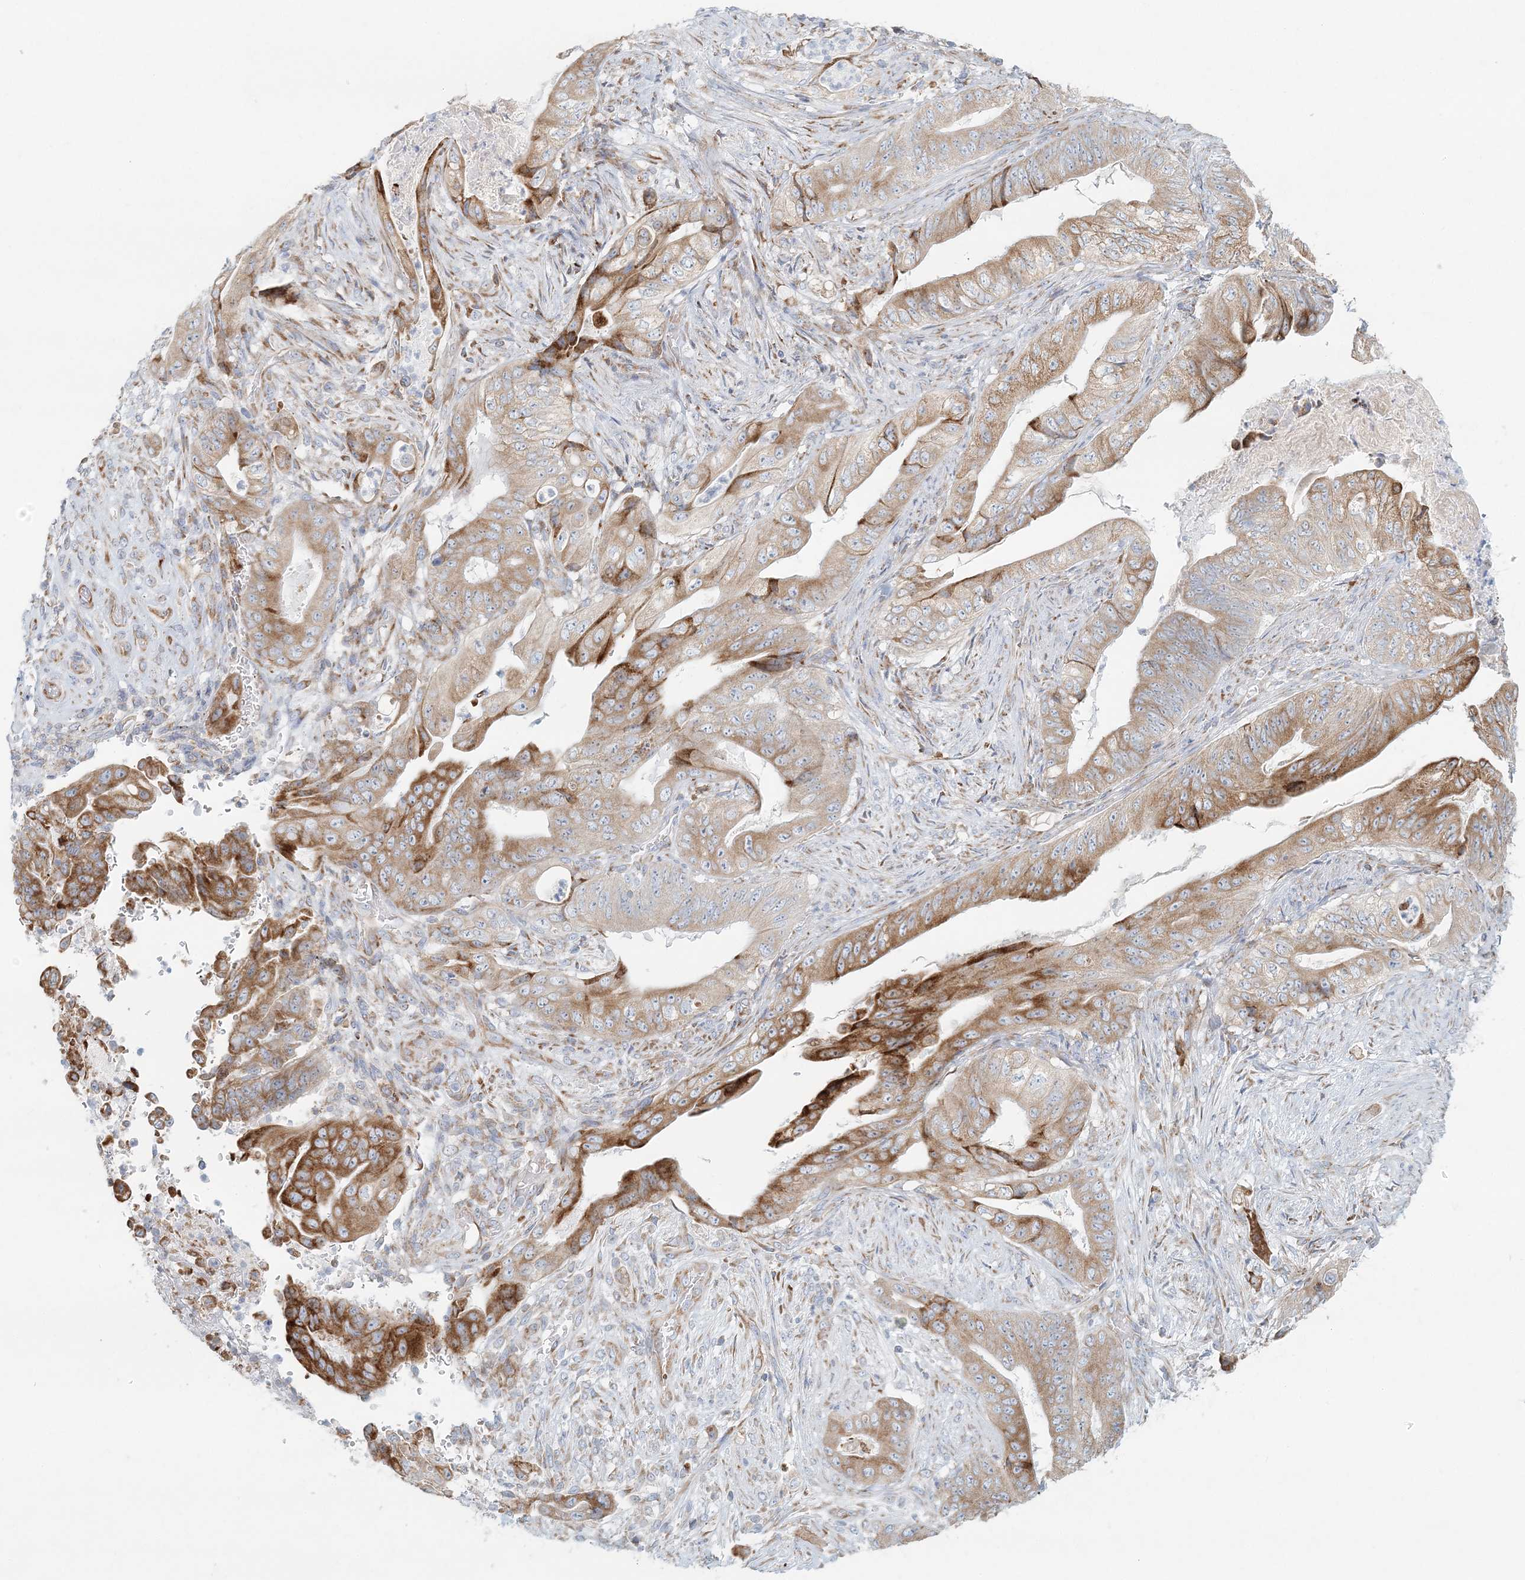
{"staining": {"intensity": "moderate", "quantity": ">75%", "location": "cytoplasmic/membranous"}, "tissue": "stomach cancer", "cell_type": "Tumor cells", "image_type": "cancer", "snomed": [{"axis": "morphology", "description": "Adenocarcinoma, NOS"}, {"axis": "topography", "description": "Stomach"}], "caption": "Adenocarcinoma (stomach) stained for a protein (brown) reveals moderate cytoplasmic/membranous positive staining in about >75% of tumor cells.", "gene": "STK11IP", "patient": {"sex": "female", "age": 73}}